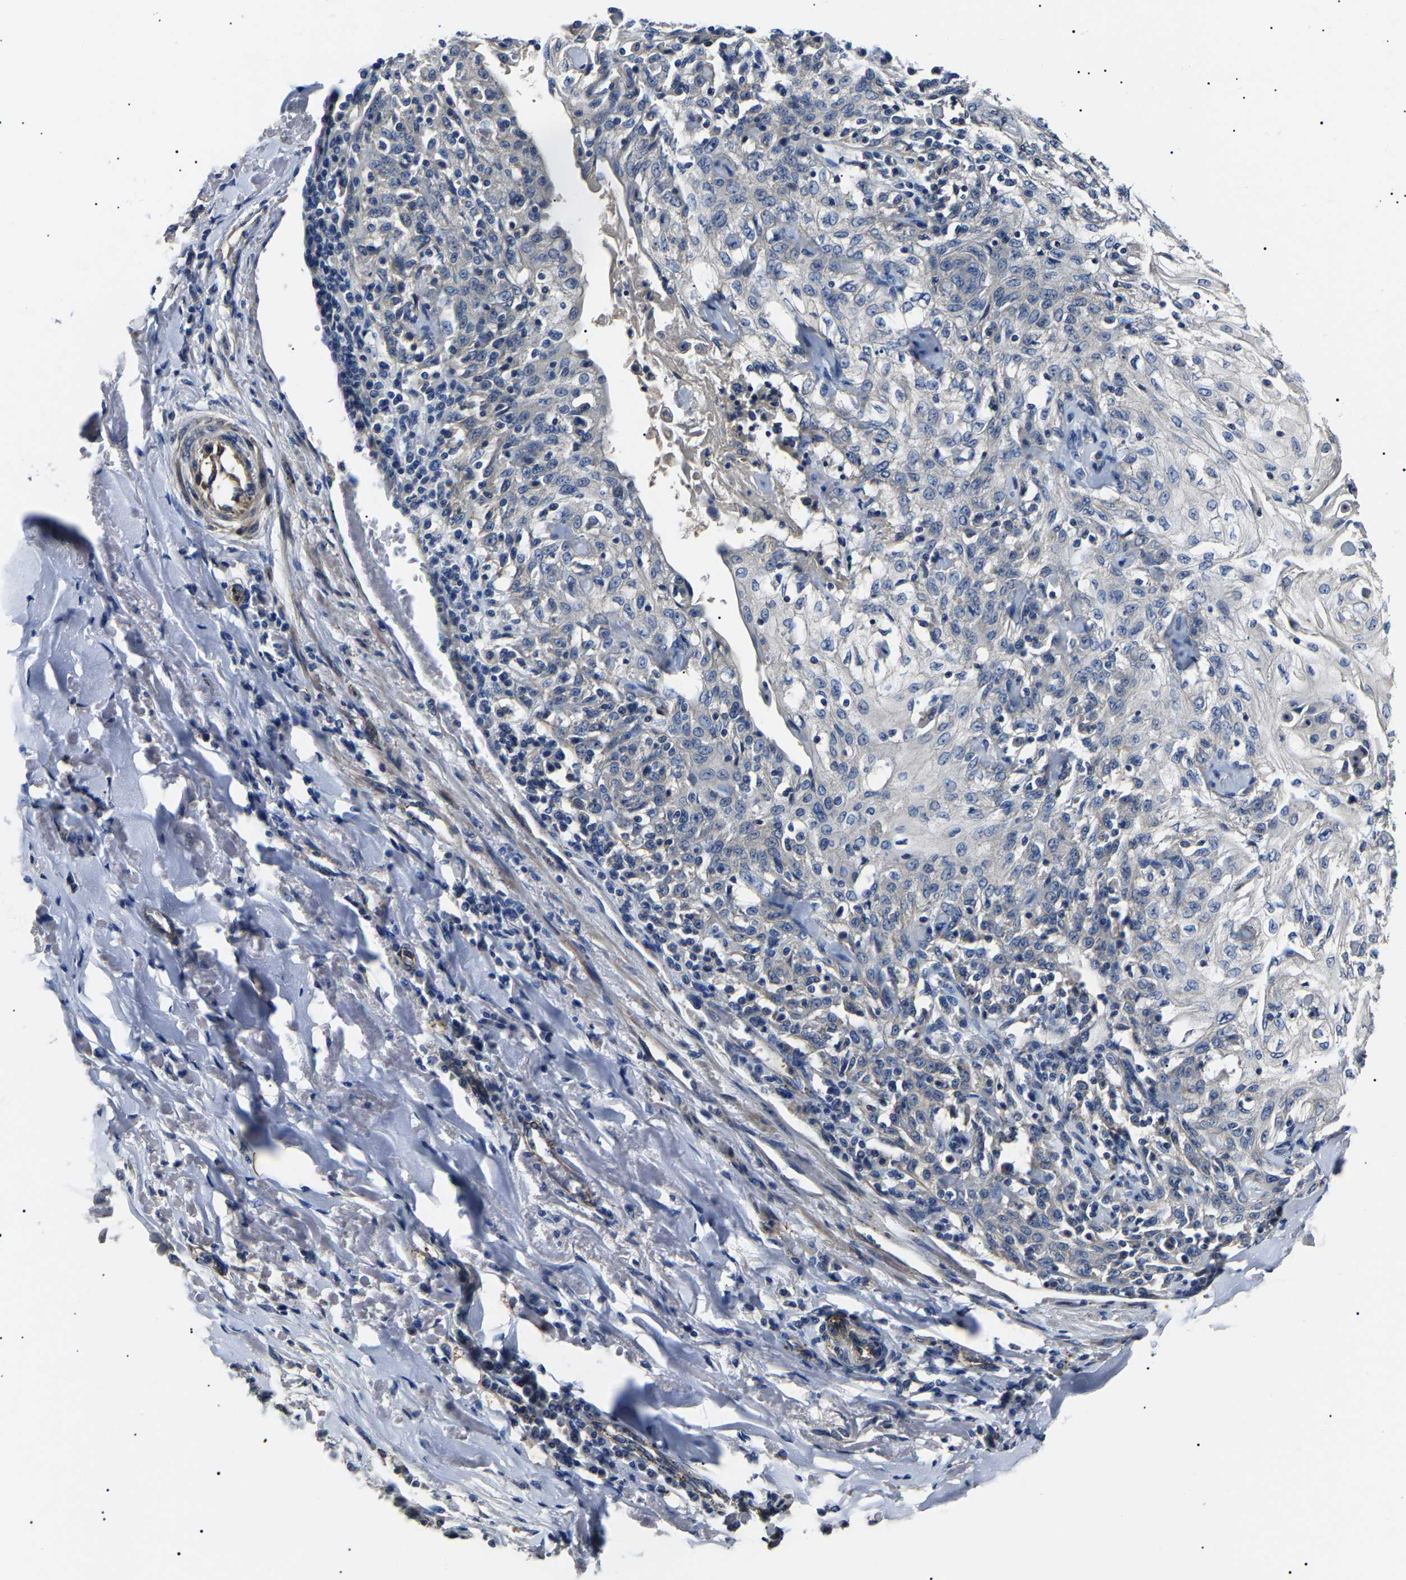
{"staining": {"intensity": "negative", "quantity": "none", "location": "none"}, "tissue": "skin cancer", "cell_type": "Tumor cells", "image_type": "cancer", "snomed": [{"axis": "morphology", "description": "Squamous cell carcinoma, NOS"}, {"axis": "morphology", "description": "Squamous cell carcinoma, metastatic, NOS"}, {"axis": "topography", "description": "Skin"}, {"axis": "topography", "description": "Lymph node"}], "caption": "DAB immunohistochemical staining of skin cancer exhibits no significant positivity in tumor cells.", "gene": "KLHL42", "patient": {"sex": "male", "age": 75}}